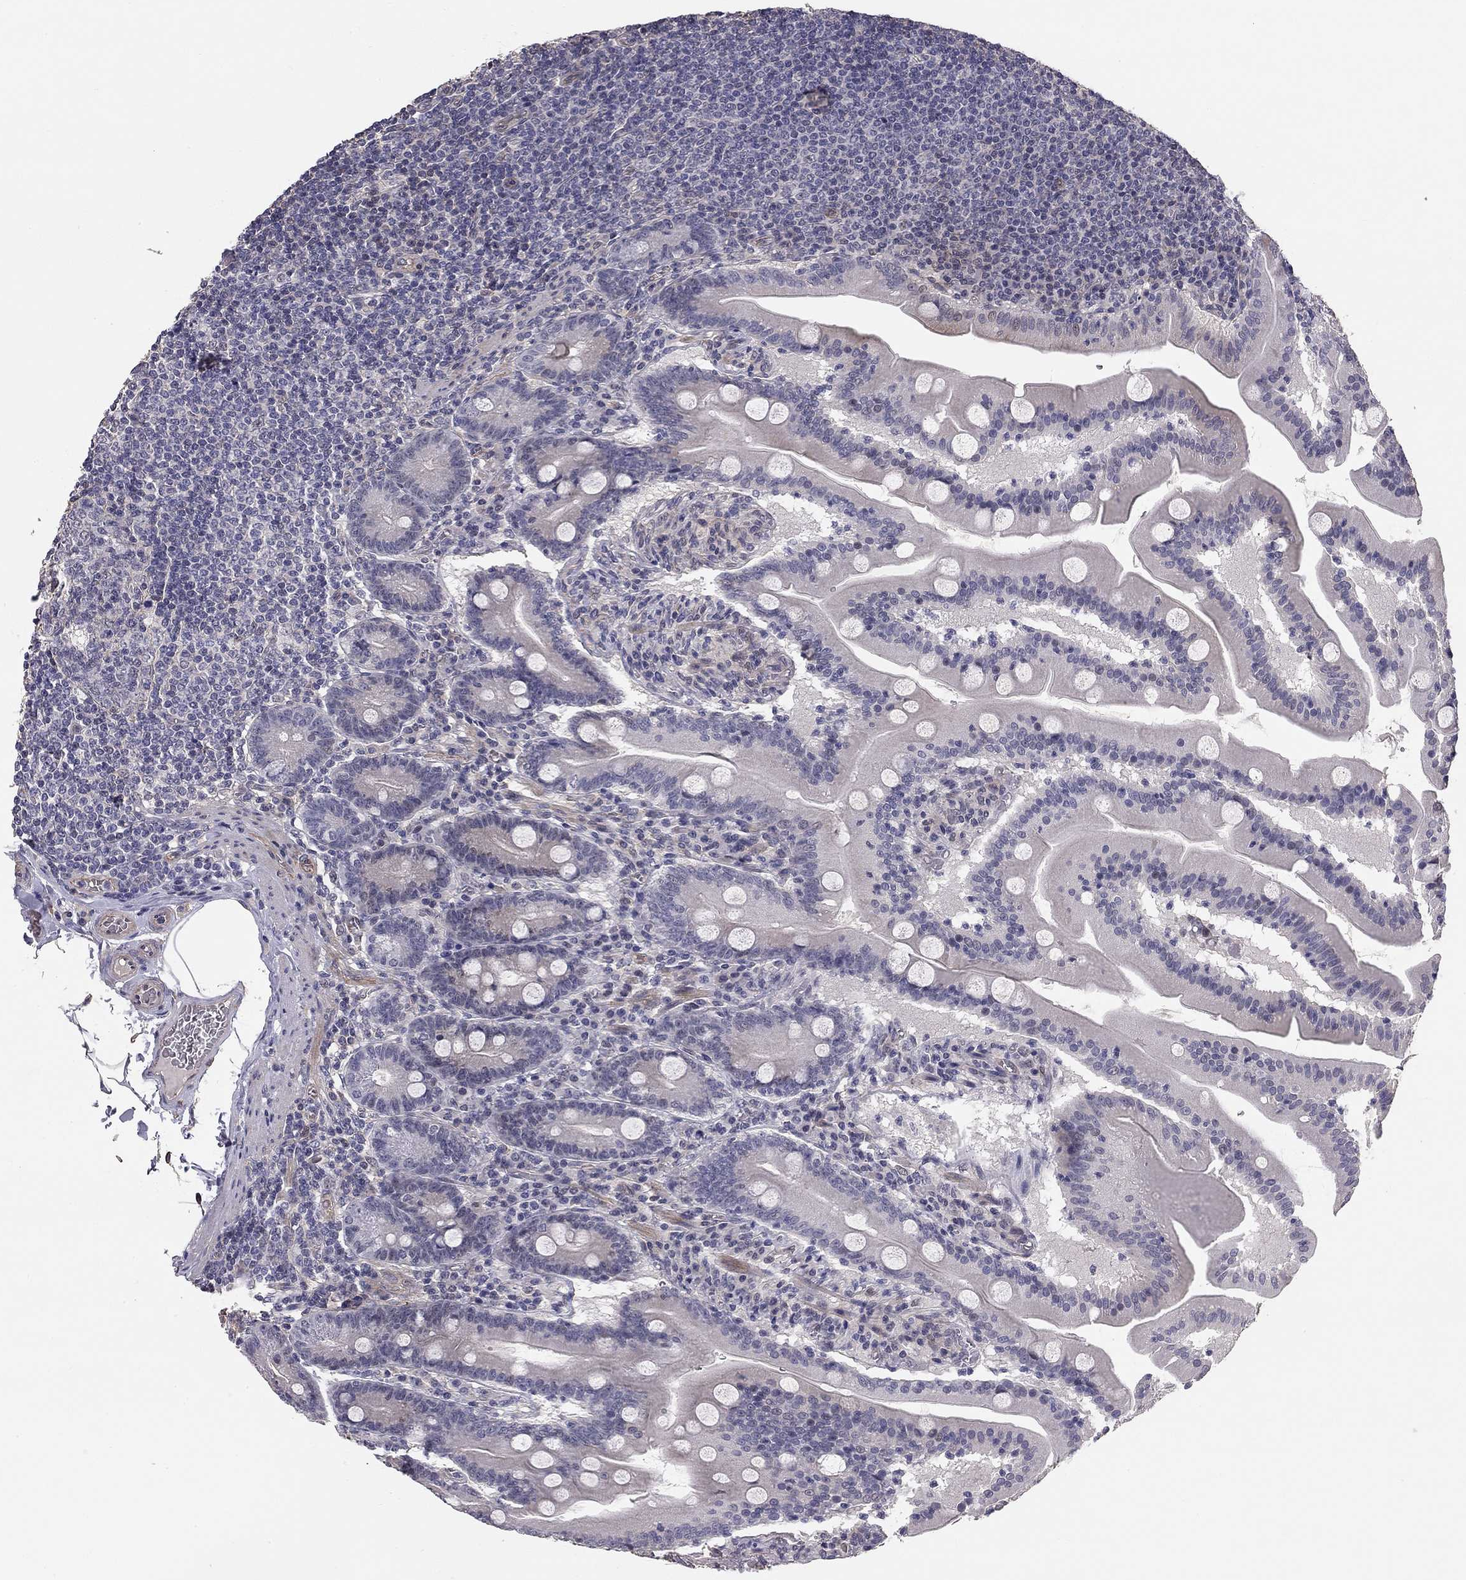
{"staining": {"intensity": "negative", "quantity": "none", "location": "none"}, "tissue": "small intestine", "cell_type": "Glandular cells", "image_type": "normal", "snomed": [{"axis": "morphology", "description": "Normal tissue, NOS"}, {"axis": "topography", "description": "Small intestine"}], "caption": "A micrograph of small intestine stained for a protein reveals no brown staining in glandular cells.", "gene": "GJB4", "patient": {"sex": "male", "age": 37}}